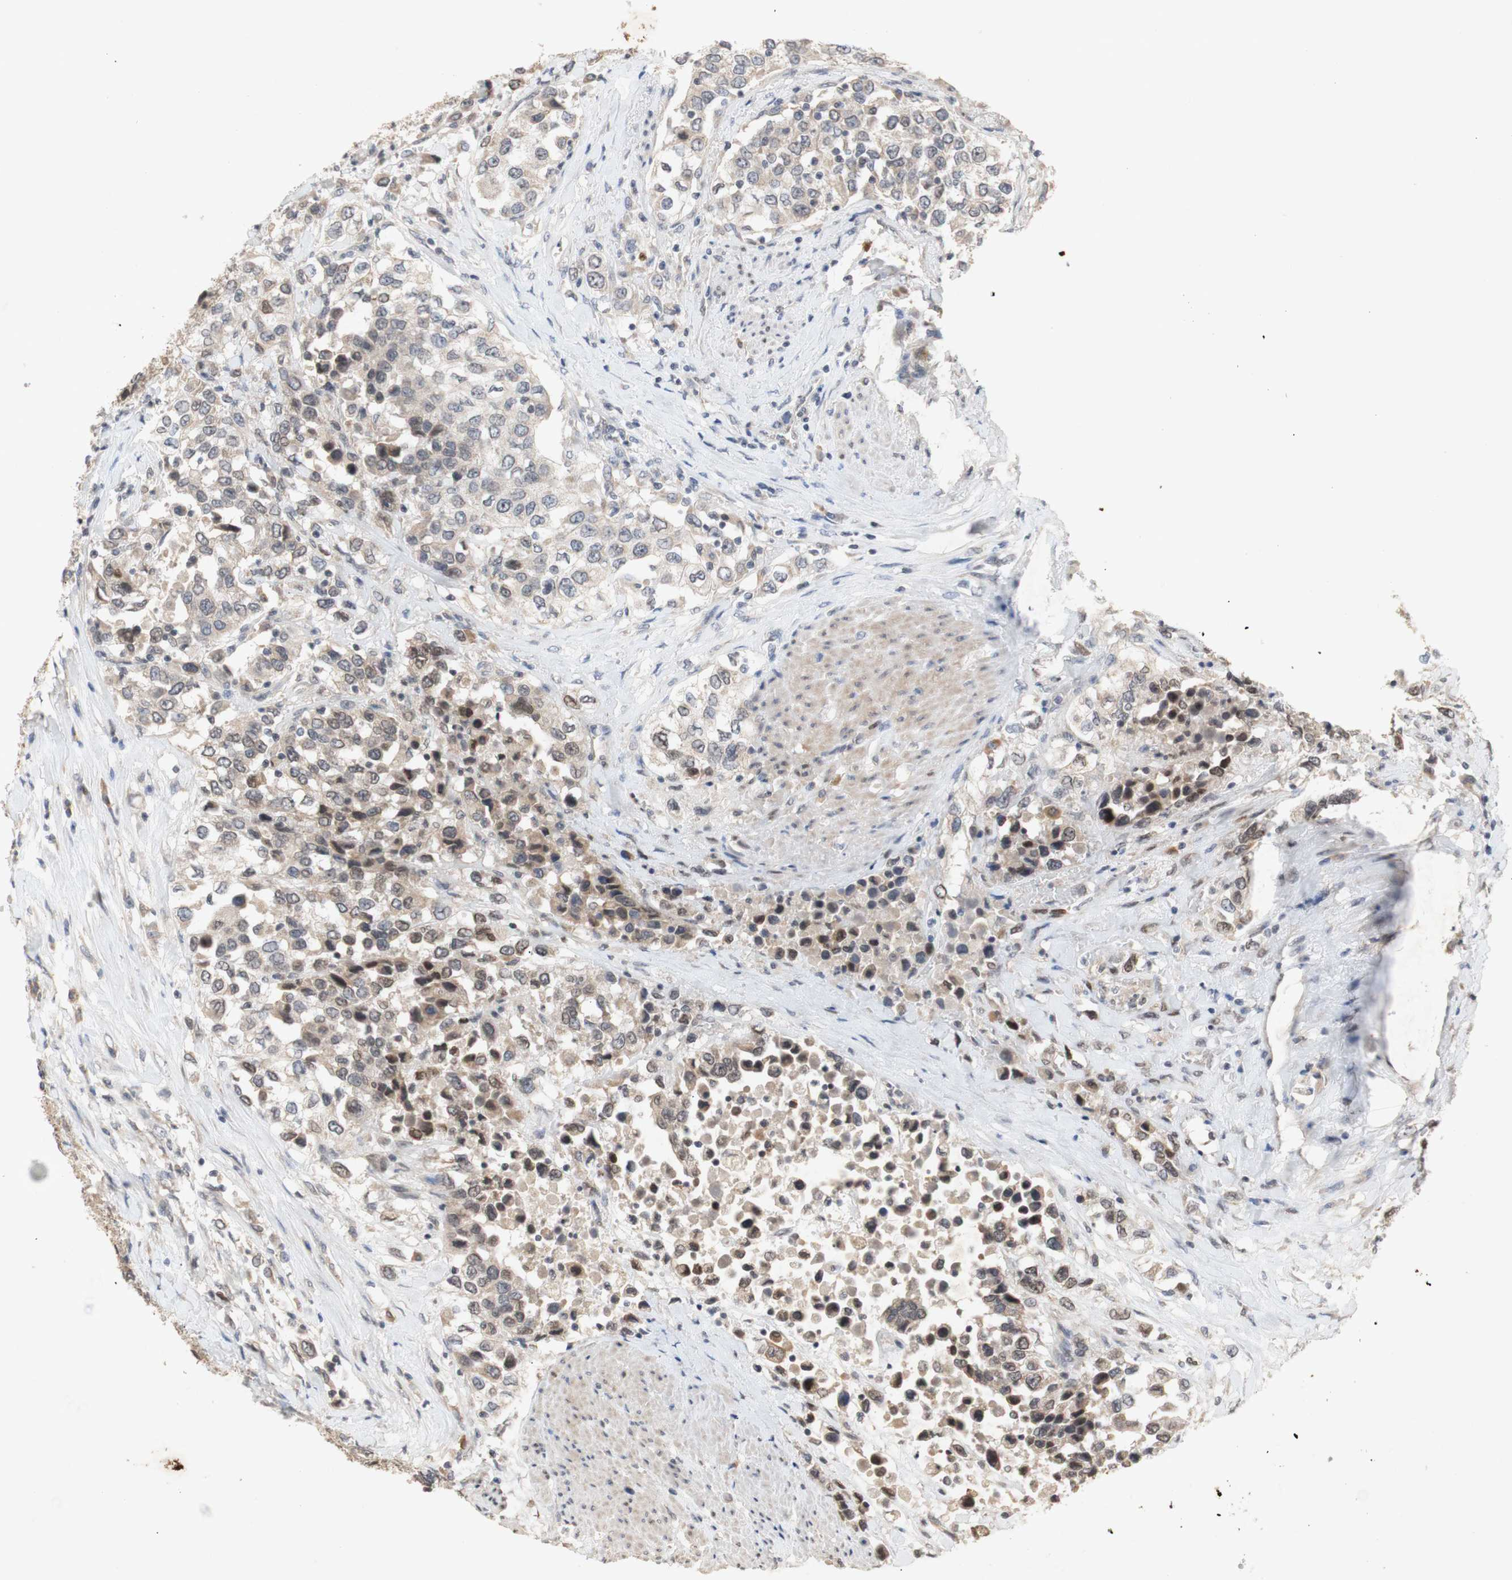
{"staining": {"intensity": "weak", "quantity": ">75%", "location": "cytoplasmic/membranous"}, "tissue": "urothelial cancer", "cell_type": "Tumor cells", "image_type": "cancer", "snomed": [{"axis": "morphology", "description": "Urothelial carcinoma, High grade"}, {"axis": "topography", "description": "Urinary bladder"}], "caption": "DAB (3,3'-diaminobenzidine) immunohistochemical staining of urothelial cancer demonstrates weak cytoplasmic/membranous protein positivity in approximately >75% of tumor cells.", "gene": "FOSB", "patient": {"sex": "female", "age": 80}}